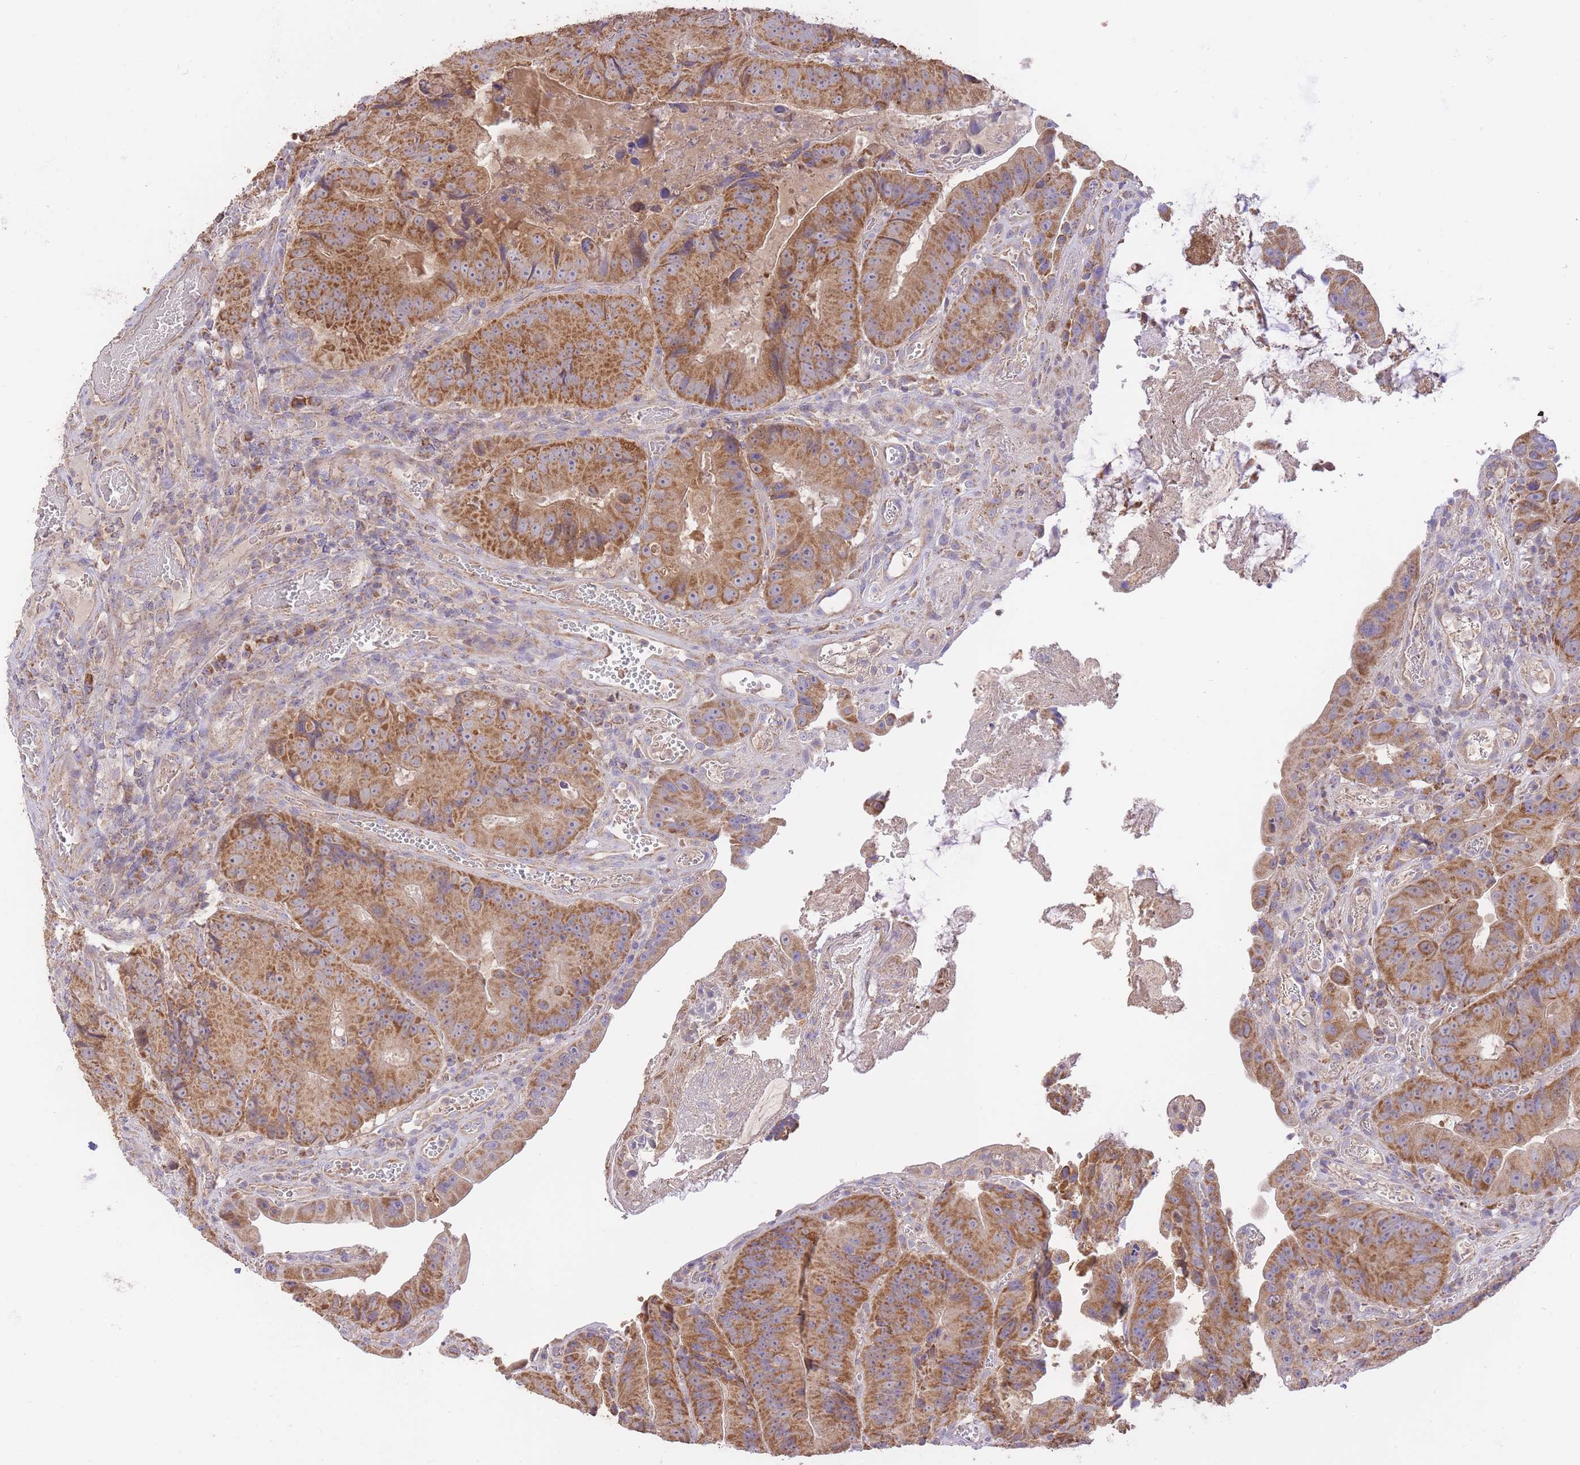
{"staining": {"intensity": "strong", "quantity": ">75%", "location": "cytoplasmic/membranous"}, "tissue": "colorectal cancer", "cell_type": "Tumor cells", "image_type": "cancer", "snomed": [{"axis": "morphology", "description": "Adenocarcinoma, NOS"}, {"axis": "topography", "description": "Colon"}], "caption": "Immunohistochemistry (DAB (3,3'-diaminobenzidine)) staining of human colorectal cancer (adenocarcinoma) exhibits strong cytoplasmic/membranous protein positivity in about >75% of tumor cells.", "gene": "PREP", "patient": {"sex": "female", "age": 86}}